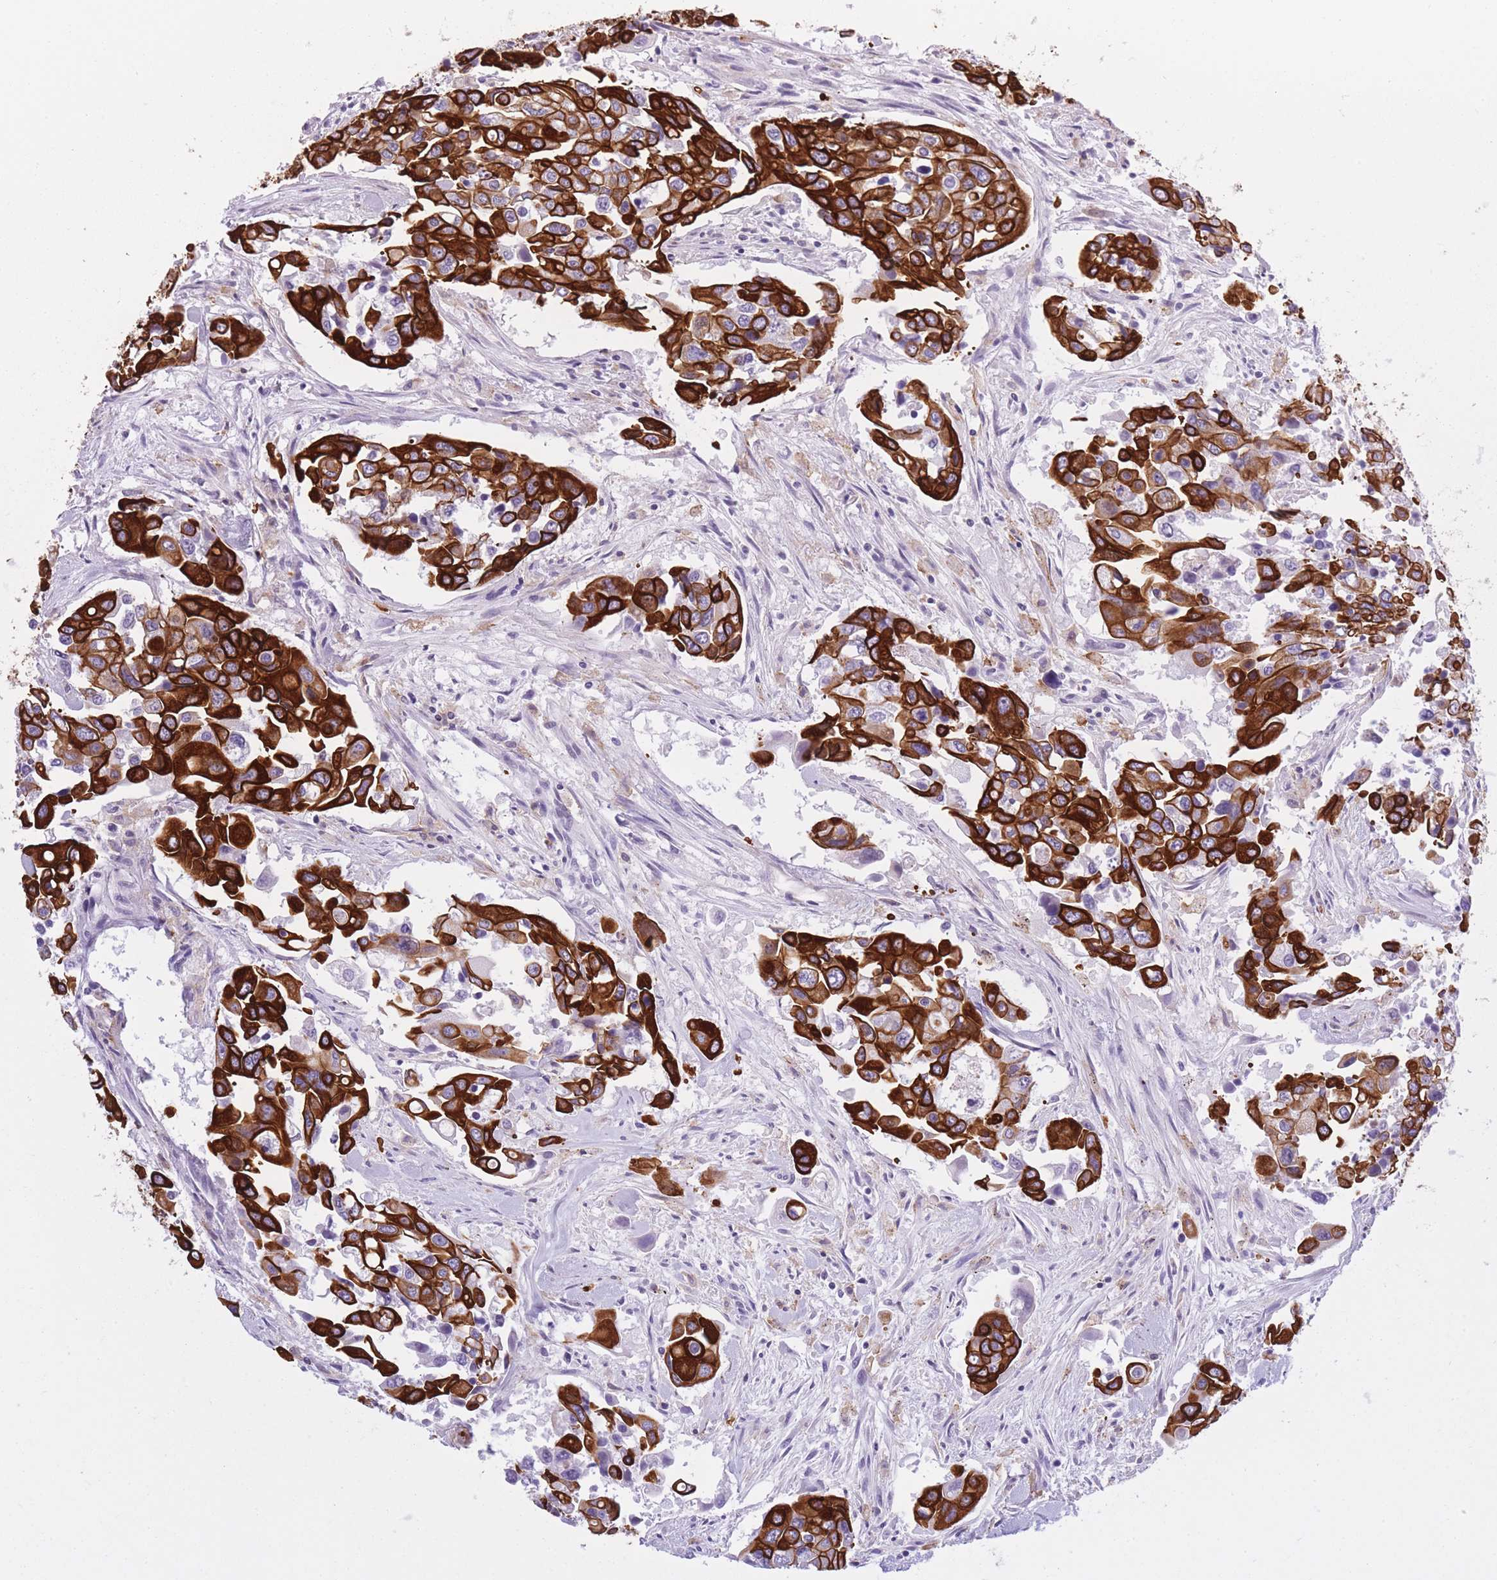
{"staining": {"intensity": "strong", "quantity": ">75%", "location": "cytoplasmic/membranous"}, "tissue": "colorectal cancer", "cell_type": "Tumor cells", "image_type": "cancer", "snomed": [{"axis": "morphology", "description": "Adenocarcinoma, NOS"}, {"axis": "topography", "description": "Colon"}], "caption": "DAB (3,3'-diaminobenzidine) immunohistochemical staining of human colorectal adenocarcinoma exhibits strong cytoplasmic/membranous protein positivity in approximately >75% of tumor cells.", "gene": "RADX", "patient": {"sex": "male", "age": 77}}